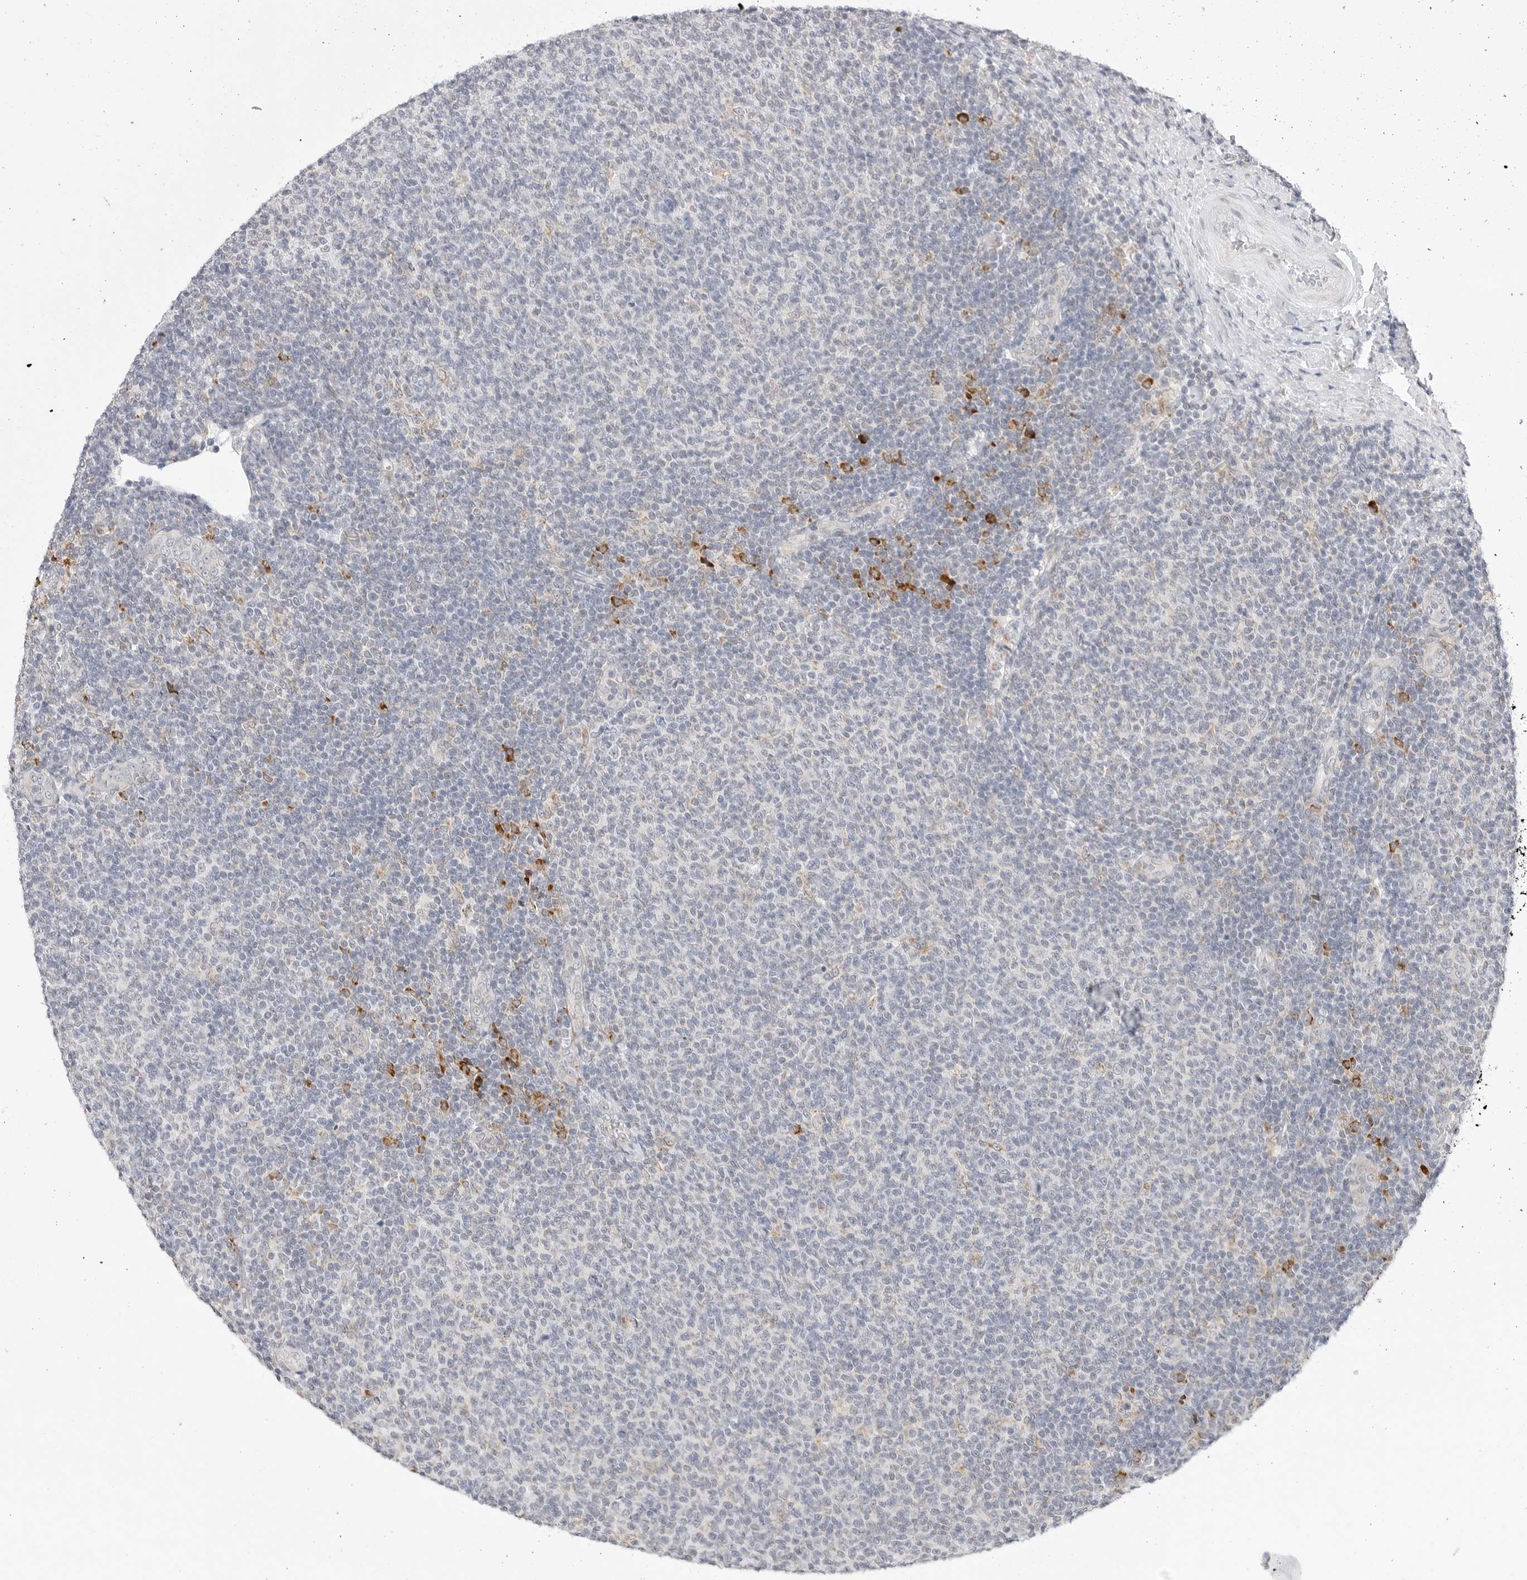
{"staining": {"intensity": "negative", "quantity": "none", "location": "none"}, "tissue": "lymphoma", "cell_type": "Tumor cells", "image_type": "cancer", "snomed": [{"axis": "morphology", "description": "Malignant lymphoma, non-Hodgkin's type, Low grade"}, {"axis": "topography", "description": "Lymph node"}], "caption": "This is an immunohistochemistry (IHC) histopathology image of lymphoma. There is no staining in tumor cells.", "gene": "RPN1", "patient": {"sex": "male", "age": 66}}